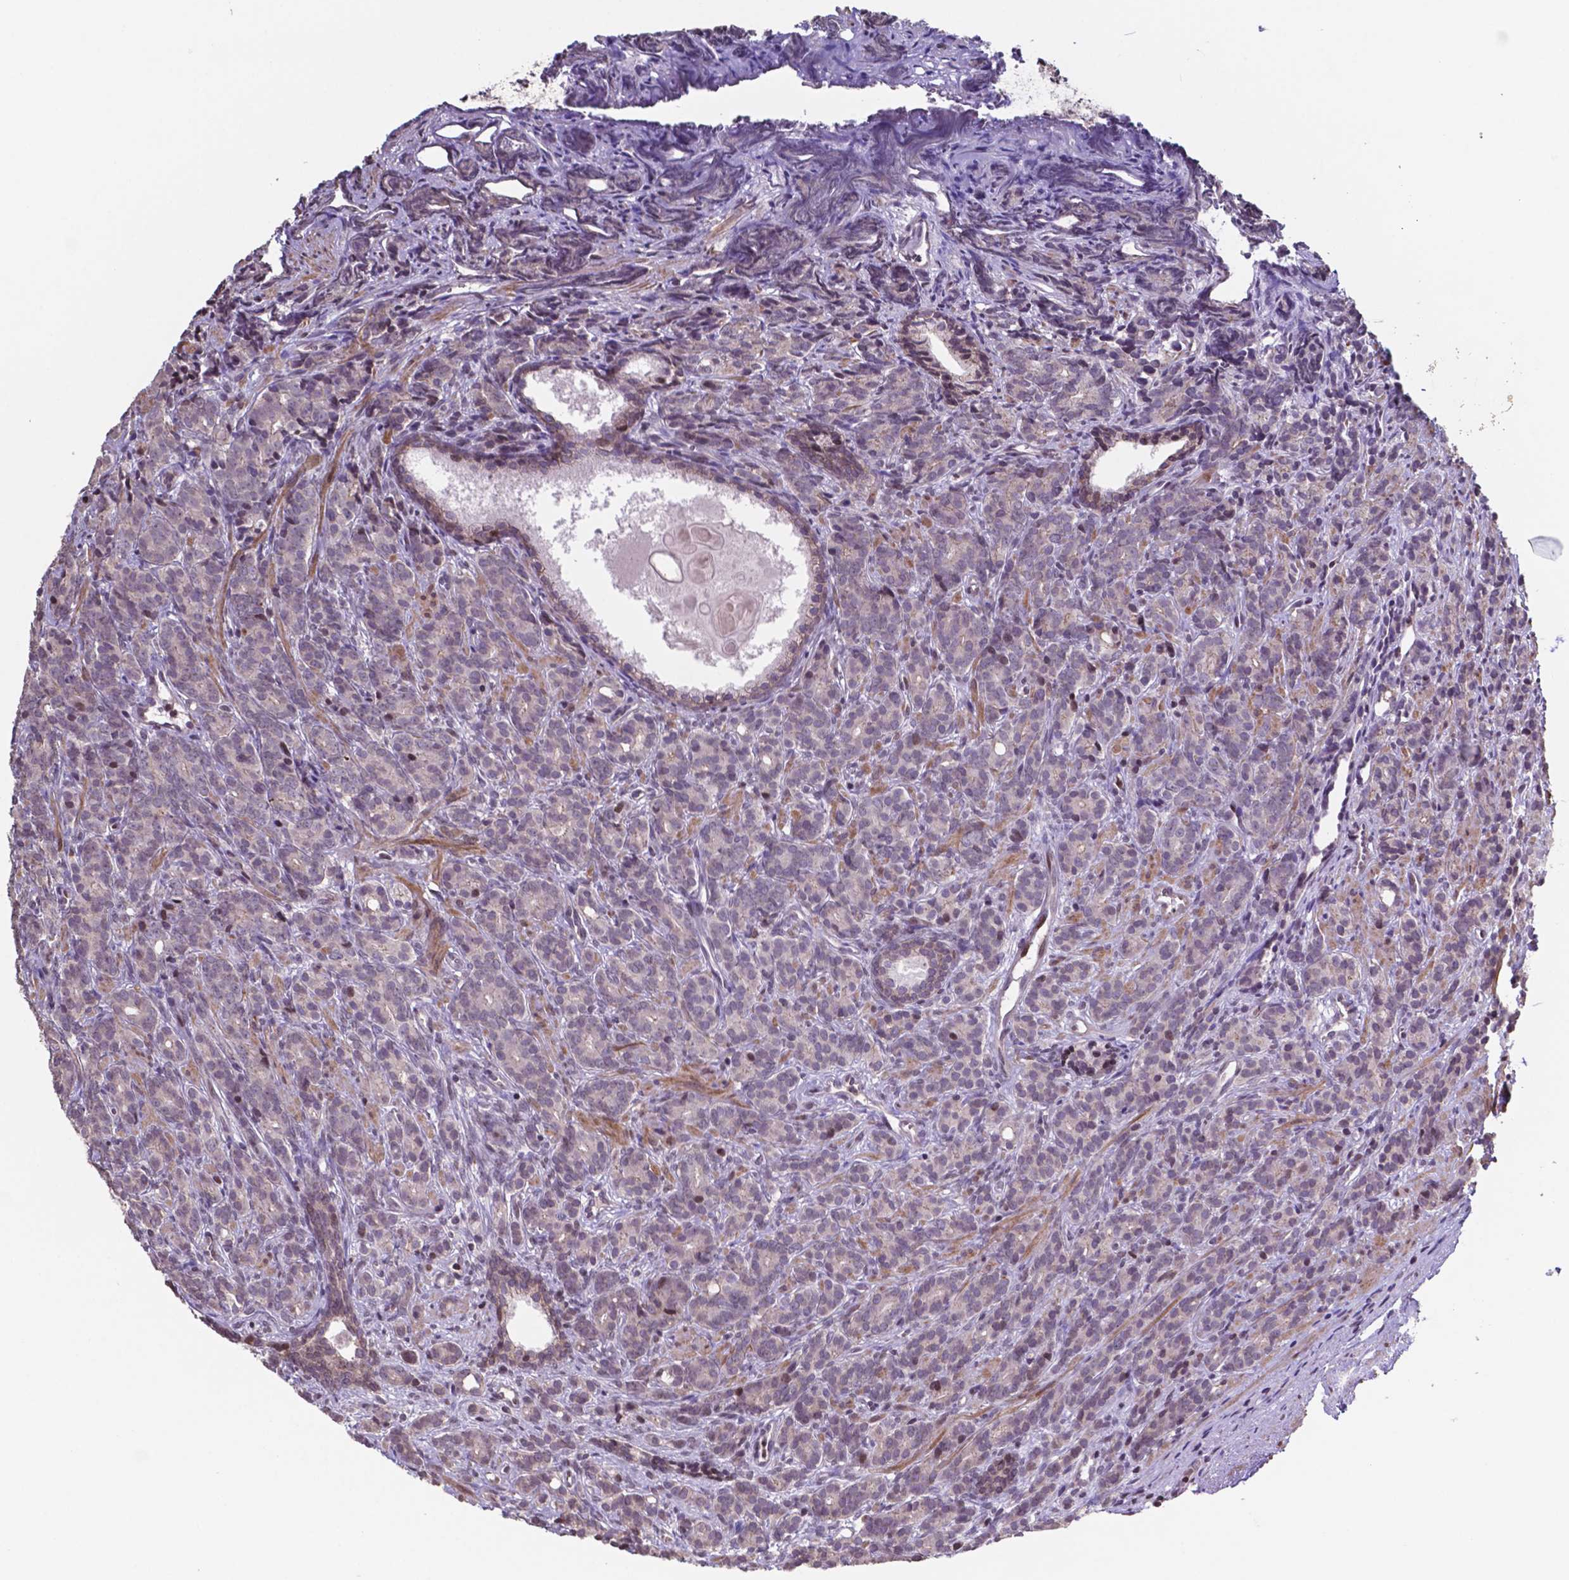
{"staining": {"intensity": "negative", "quantity": "none", "location": "none"}, "tissue": "prostate cancer", "cell_type": "Tumor cells", "image_type": "cancer", "snomed": [{"axis": "morphology", "description": "Adenocarcinoma, High grade"}, {"axis": "topography", "description": "Prostate"}], "caption": "A high-resolution image shows IHC staining of adenocarcinoma (high-grade) (prostate), which exhibits no significant positivity in tumor cells.", "gene": "MLC1", "patient": {"sex": "male", "age": 84}}